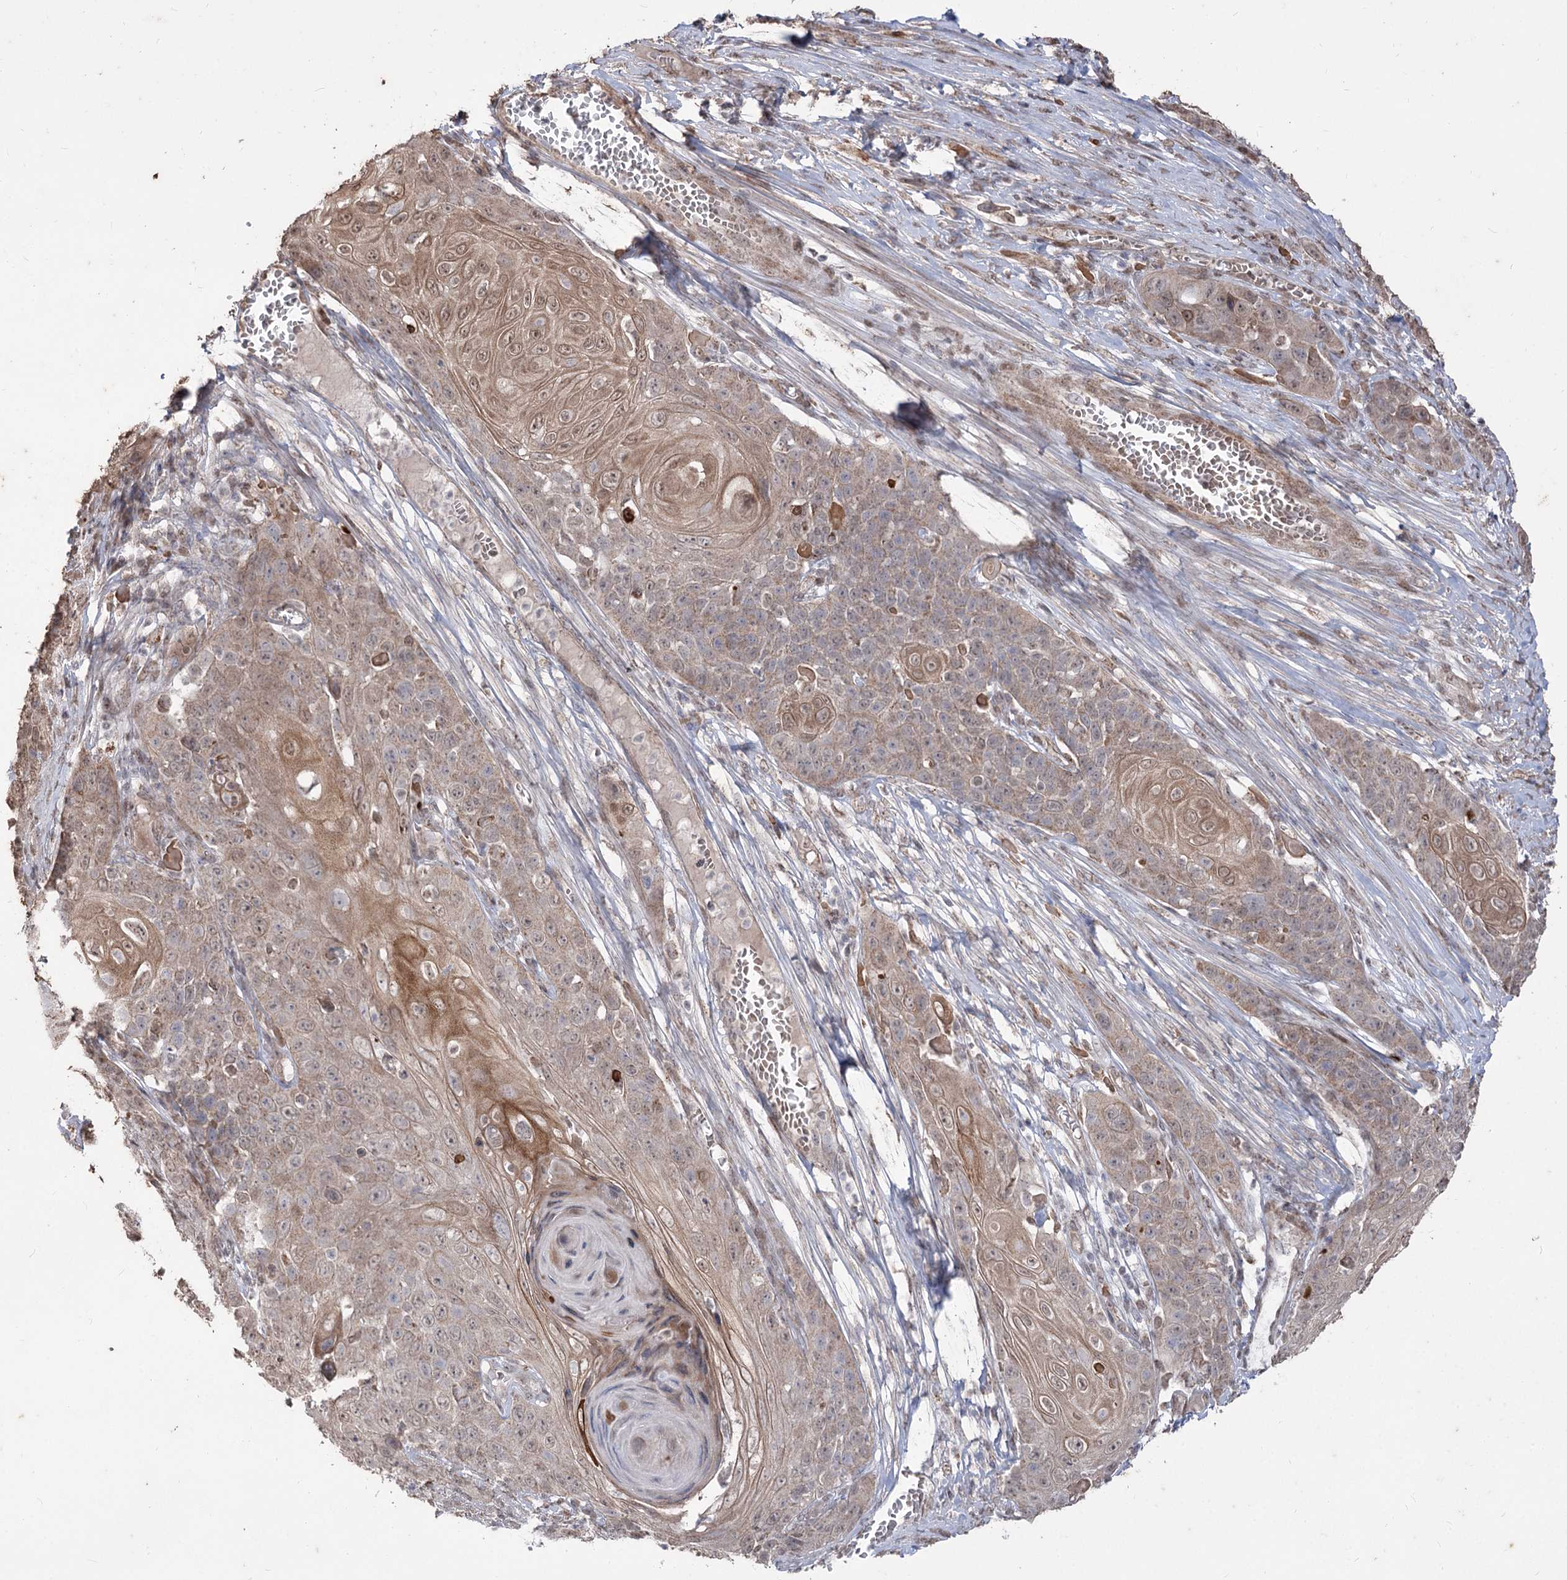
{"staining": {"intensity": "moderate", "quantity": ">75%", "location": "cytoplasmic/membranous"}, "tissue": "skin cancer", "cell_type": "Tumor cells", "image_type": "cancer", "snomed": [{"axis": "morphology", "description": "Squamous cell carcinoma, NOS"}, {"axis": "topography", "description": "Skin"}], "caption": "Immunohistochemical staining of skin cancer (squamous cell carcinoma) displays medium levels of moderate cytoplasmic/membranous protein expression in about >75% of tumor cells. Immunohistochemistry (ihc) stains the protein in brown and the nuclei are stained blue.", "gene": "ZSCAN23", "patient": {"sex": "male", "age": 55}}